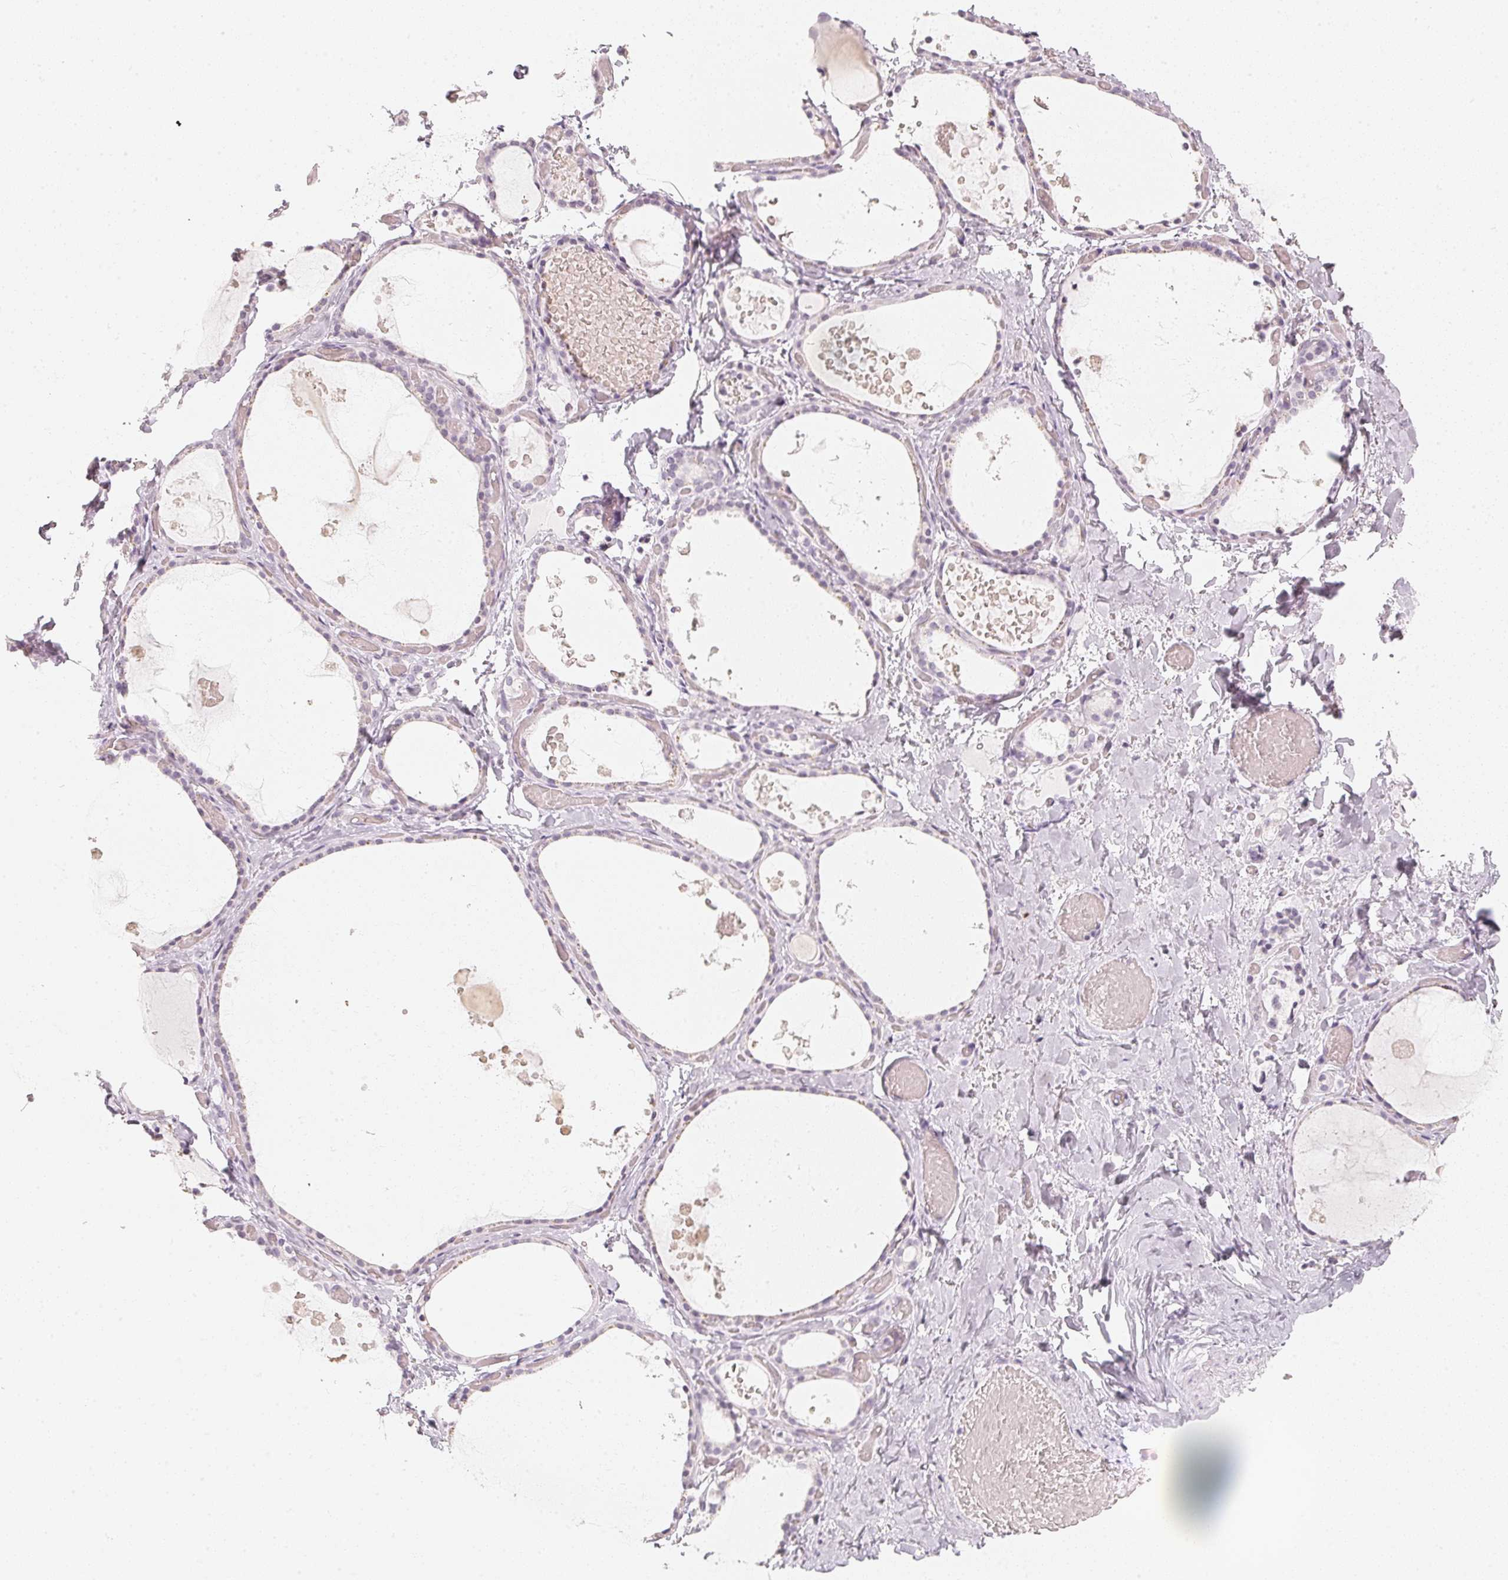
{"staining": {"intensity": "negative", "quantity": "none", "location": "none"}, "tissue": "thyroid gland", "cell_type": "Glandular cells", "image_type": "normal", "snomed": [{"axis": "morphology", "description": "Normal tissue, NOS"}, {"axis": "topography", "description": "Thyroid gland"}], "caption": "The immunohistochemistry histopathology image has no significant expression in glandular cells of thyroid gland.", "gene": "SLC22A8", "patient": {"sex": "female", "age": 56}}